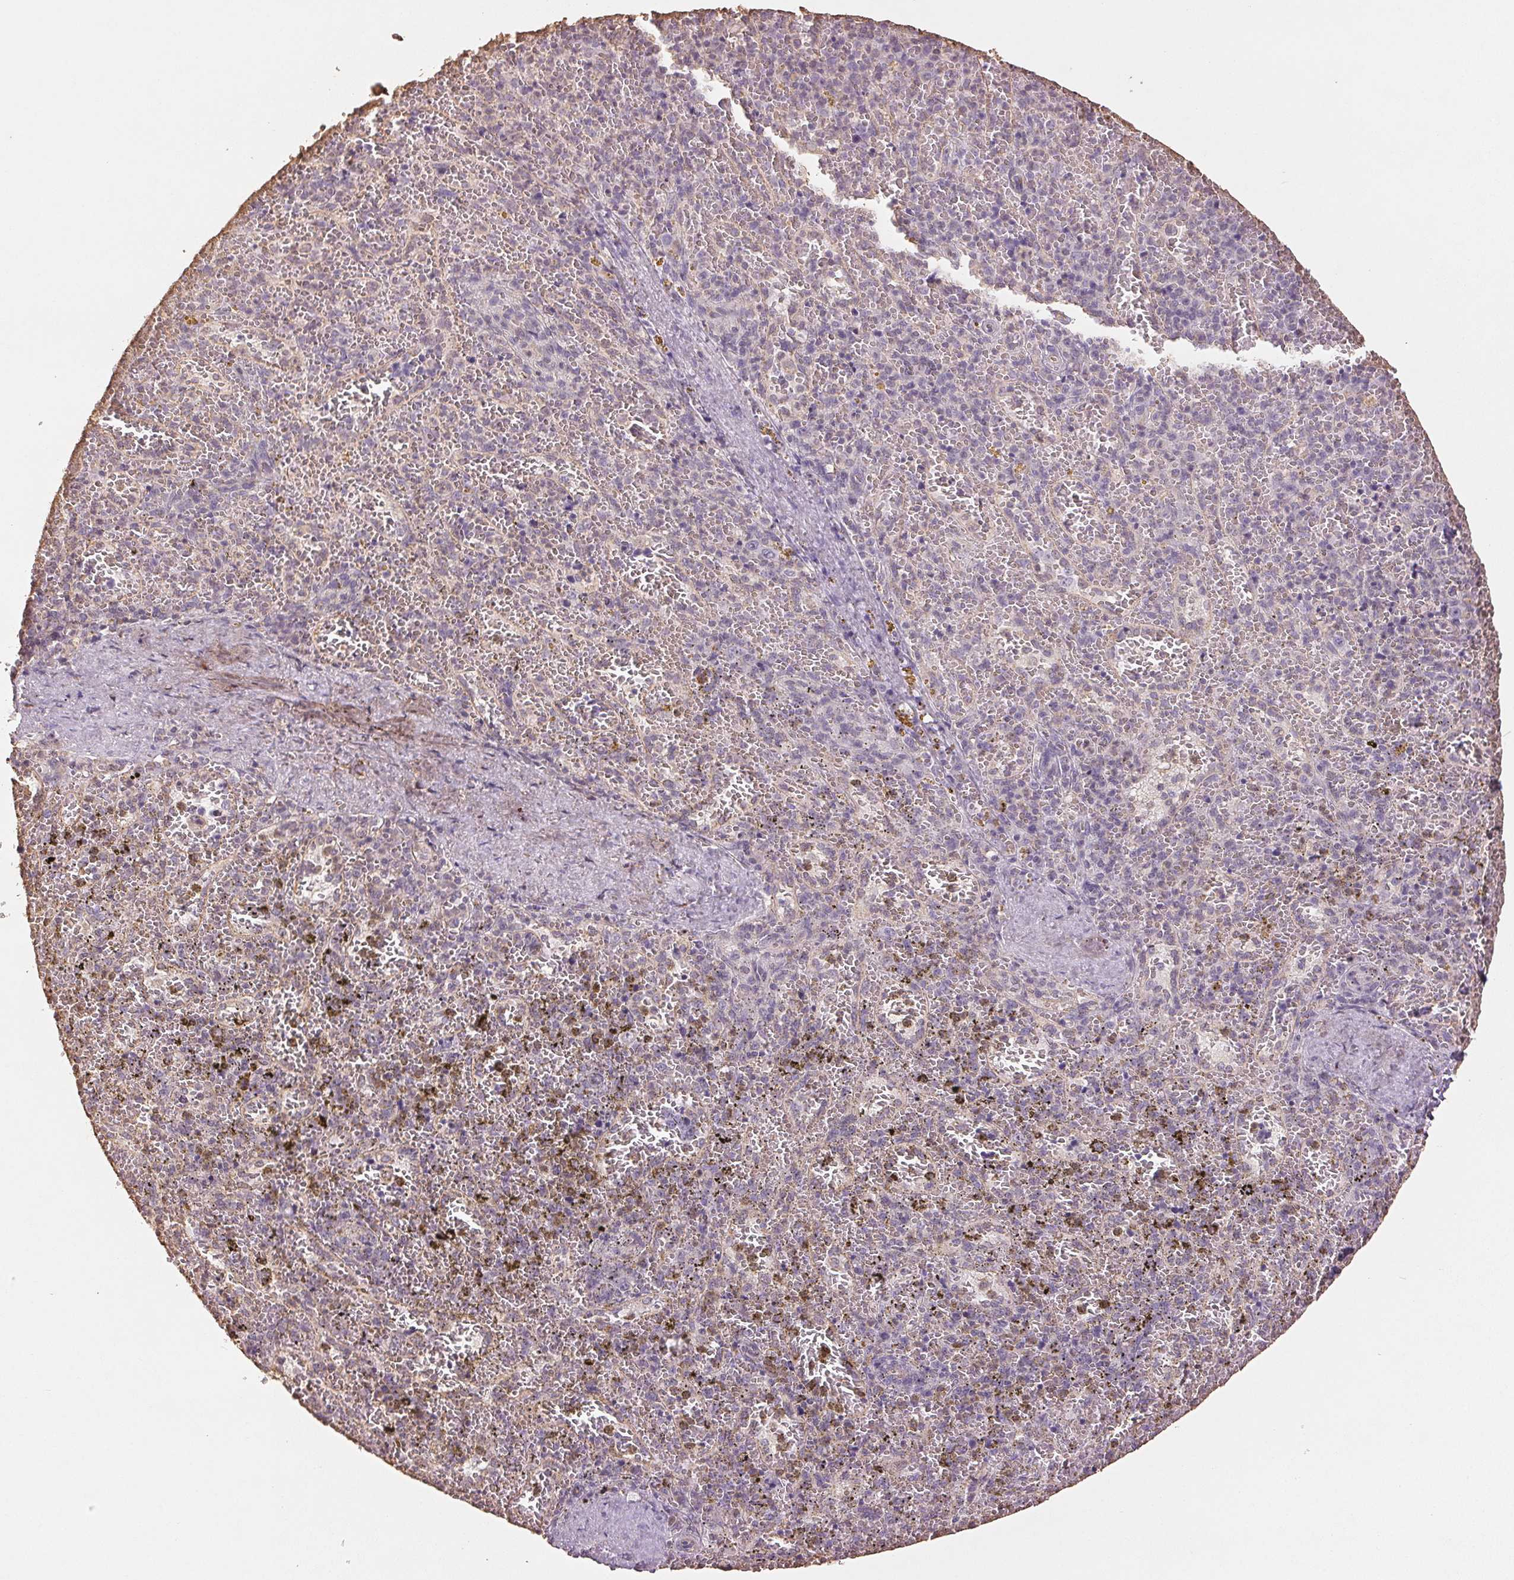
{"staining": {"intensity": "negative", "quantity": "none", "location": "none"}, "tissue": "spleen", "cell_type": "Cells in red pulp", "image_type": "normal", "snomed": [{"axis": "morphology", "description": "Normal tissue, NOS"}, {"axis": "topography", "description": "Spleen"}], "caption": "An image of human spleen is negative for staining in cells in red pulp. (Brightfield microscopy of DAB (3,3'-diaminobenzidine) IHC at high magnification).", "gene": "COL7A1", "patient": {"sex": "female", "age": 50}}